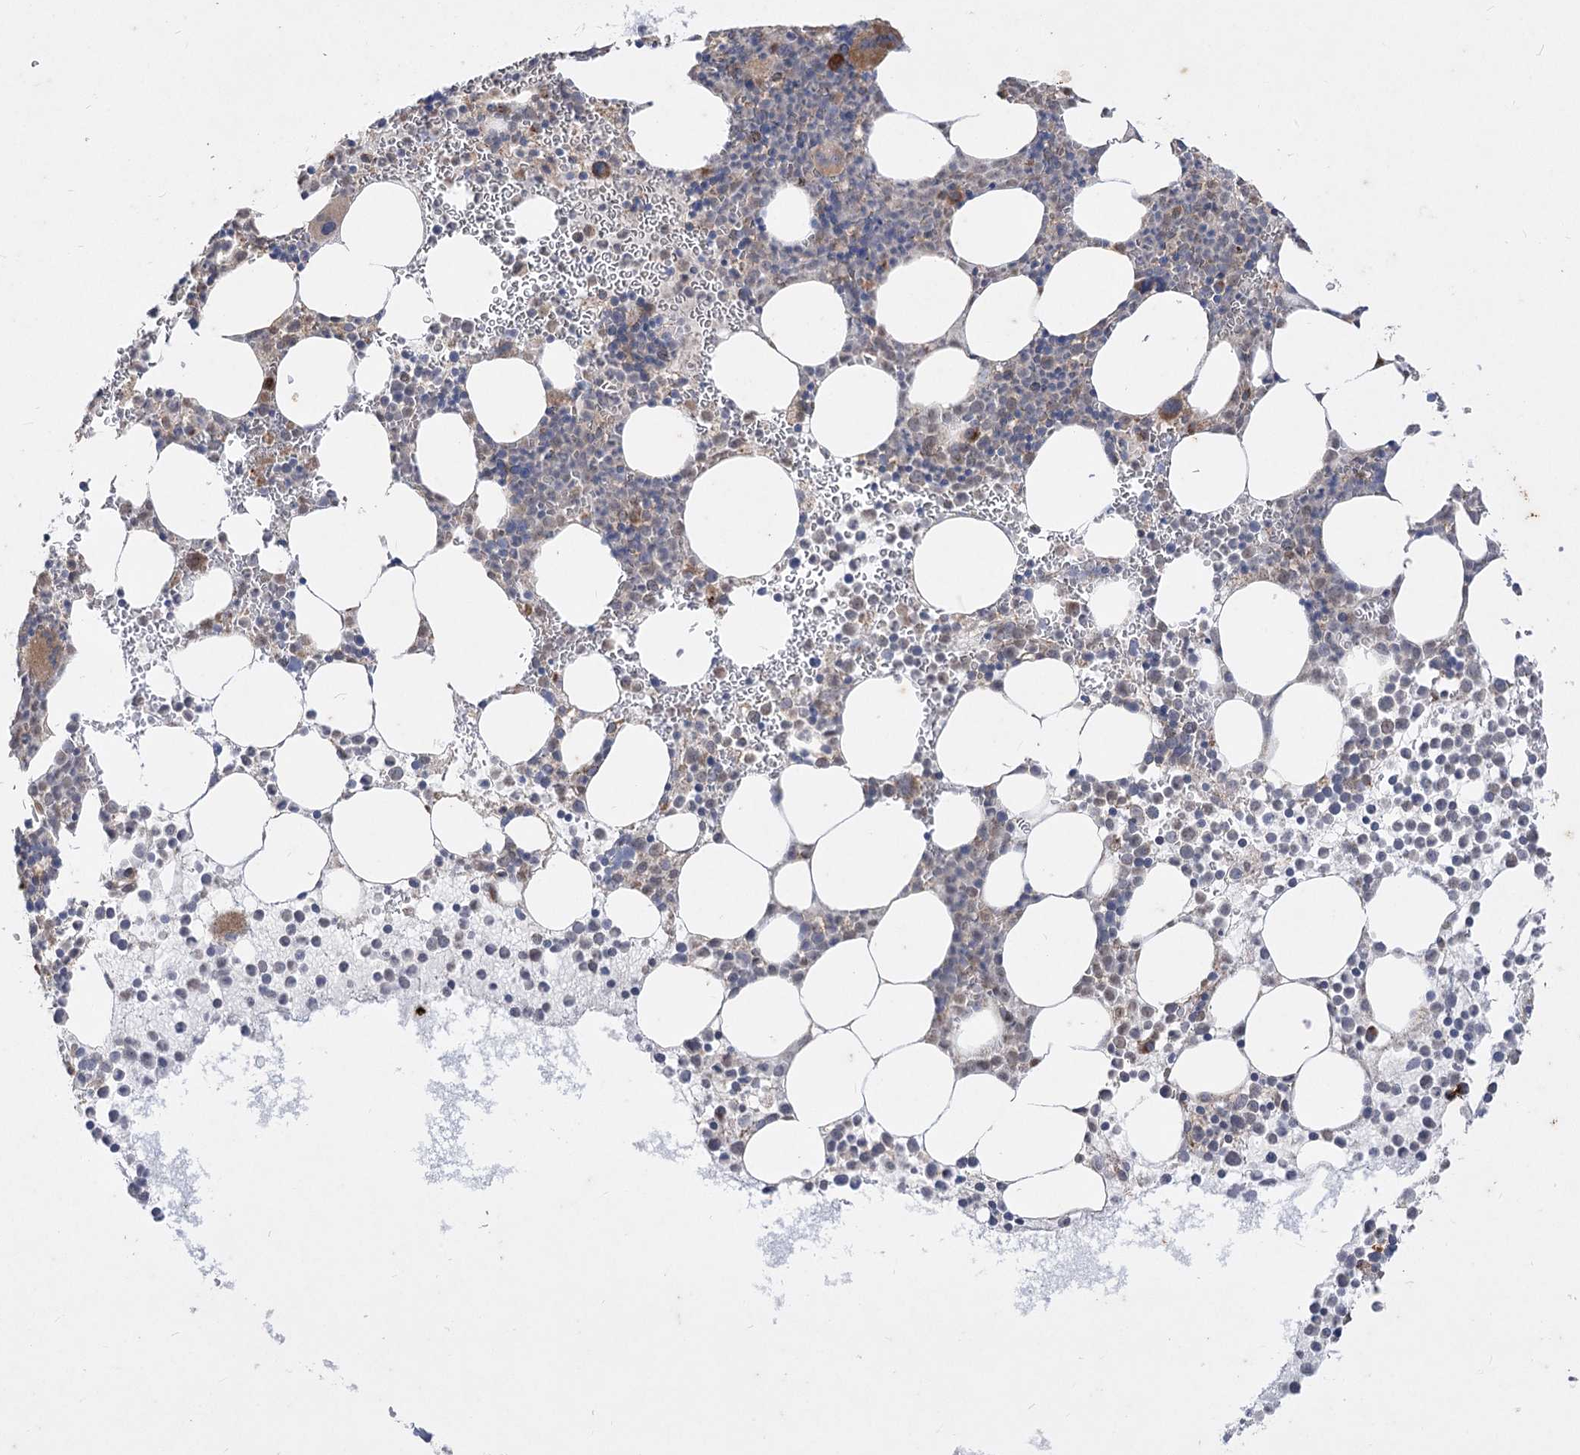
{"staining": {"intensity": "moderate", "quantity": "<25%", "location": "cytoplasmic/membranous"}, "tissue": "bone marrow", "cell_type": "Hematopoietic cells", "image_type": "normal", "snomed": [{"axis": "morphology", "description": "Normal tissue, NOS"}, {"axis": "topography", "description": "Bone marrow"}], "caption": "High-power microscopy captured an immunohistochemistry micrograph of normal bone marrow, revealing moderate cytoplasmic/membranous staining in approximately <25% of hematopoietic cells.", "gene": "ZSCAN23", "patient": {"sex": "female", "age": 78}}